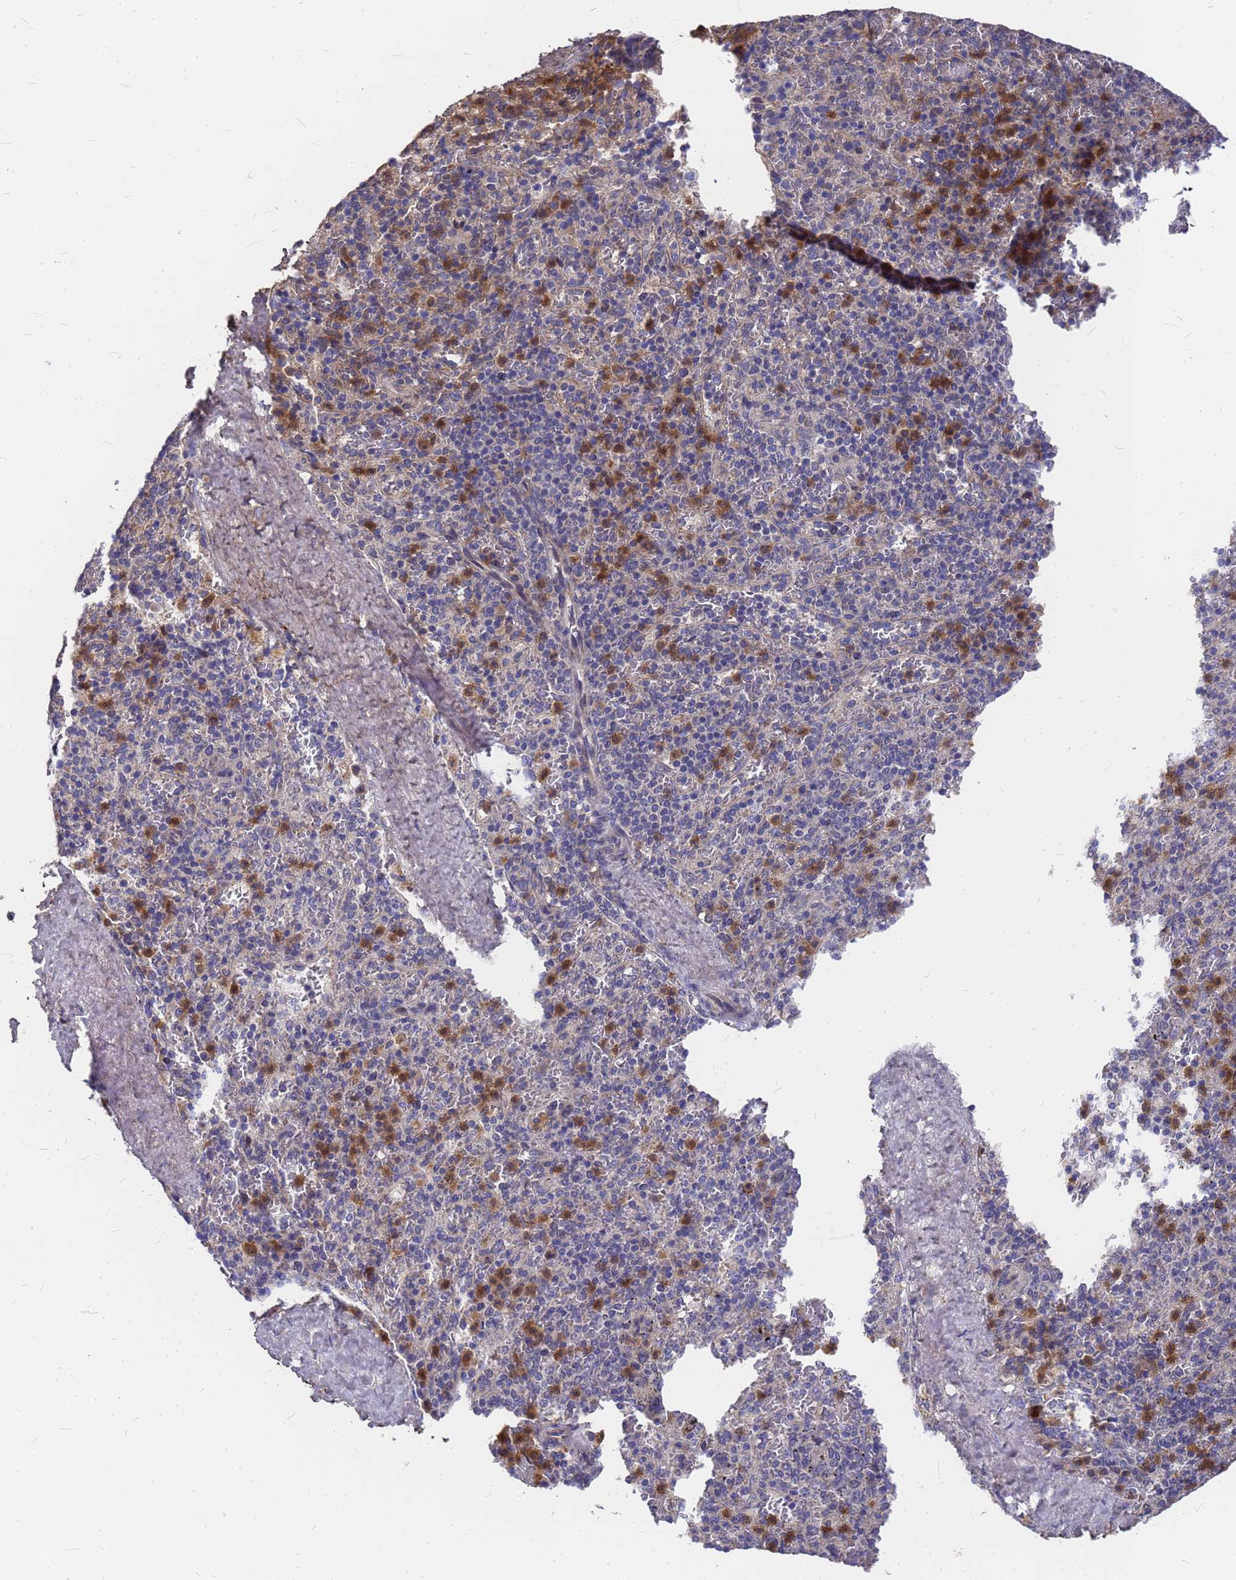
{"staining": {"intensity": "moderate", "quantity": "25%-75%", "location": "cytoplasmic/membranous"}, "tissue": "spleen", "cell_type": "Cells in red pulp", "image_type": "normal", "snomed": [{"axis": "morphology", "description": "Normal tissue, NOS"}, {"axis": "topography", "description": "Spleen"}], "caption": "Benign spleen shows moderate cytoplasmic/membranous positivity in about 25%-75% of cells in red pulp, visualized by immunohistochemistry. (DAB (3,3'-diaminobenzidine) IHC, brown staining for protein, blue staining for nuclei).", "gene": "ZNF717", "patient": {"sex": "male", "age": 82}}